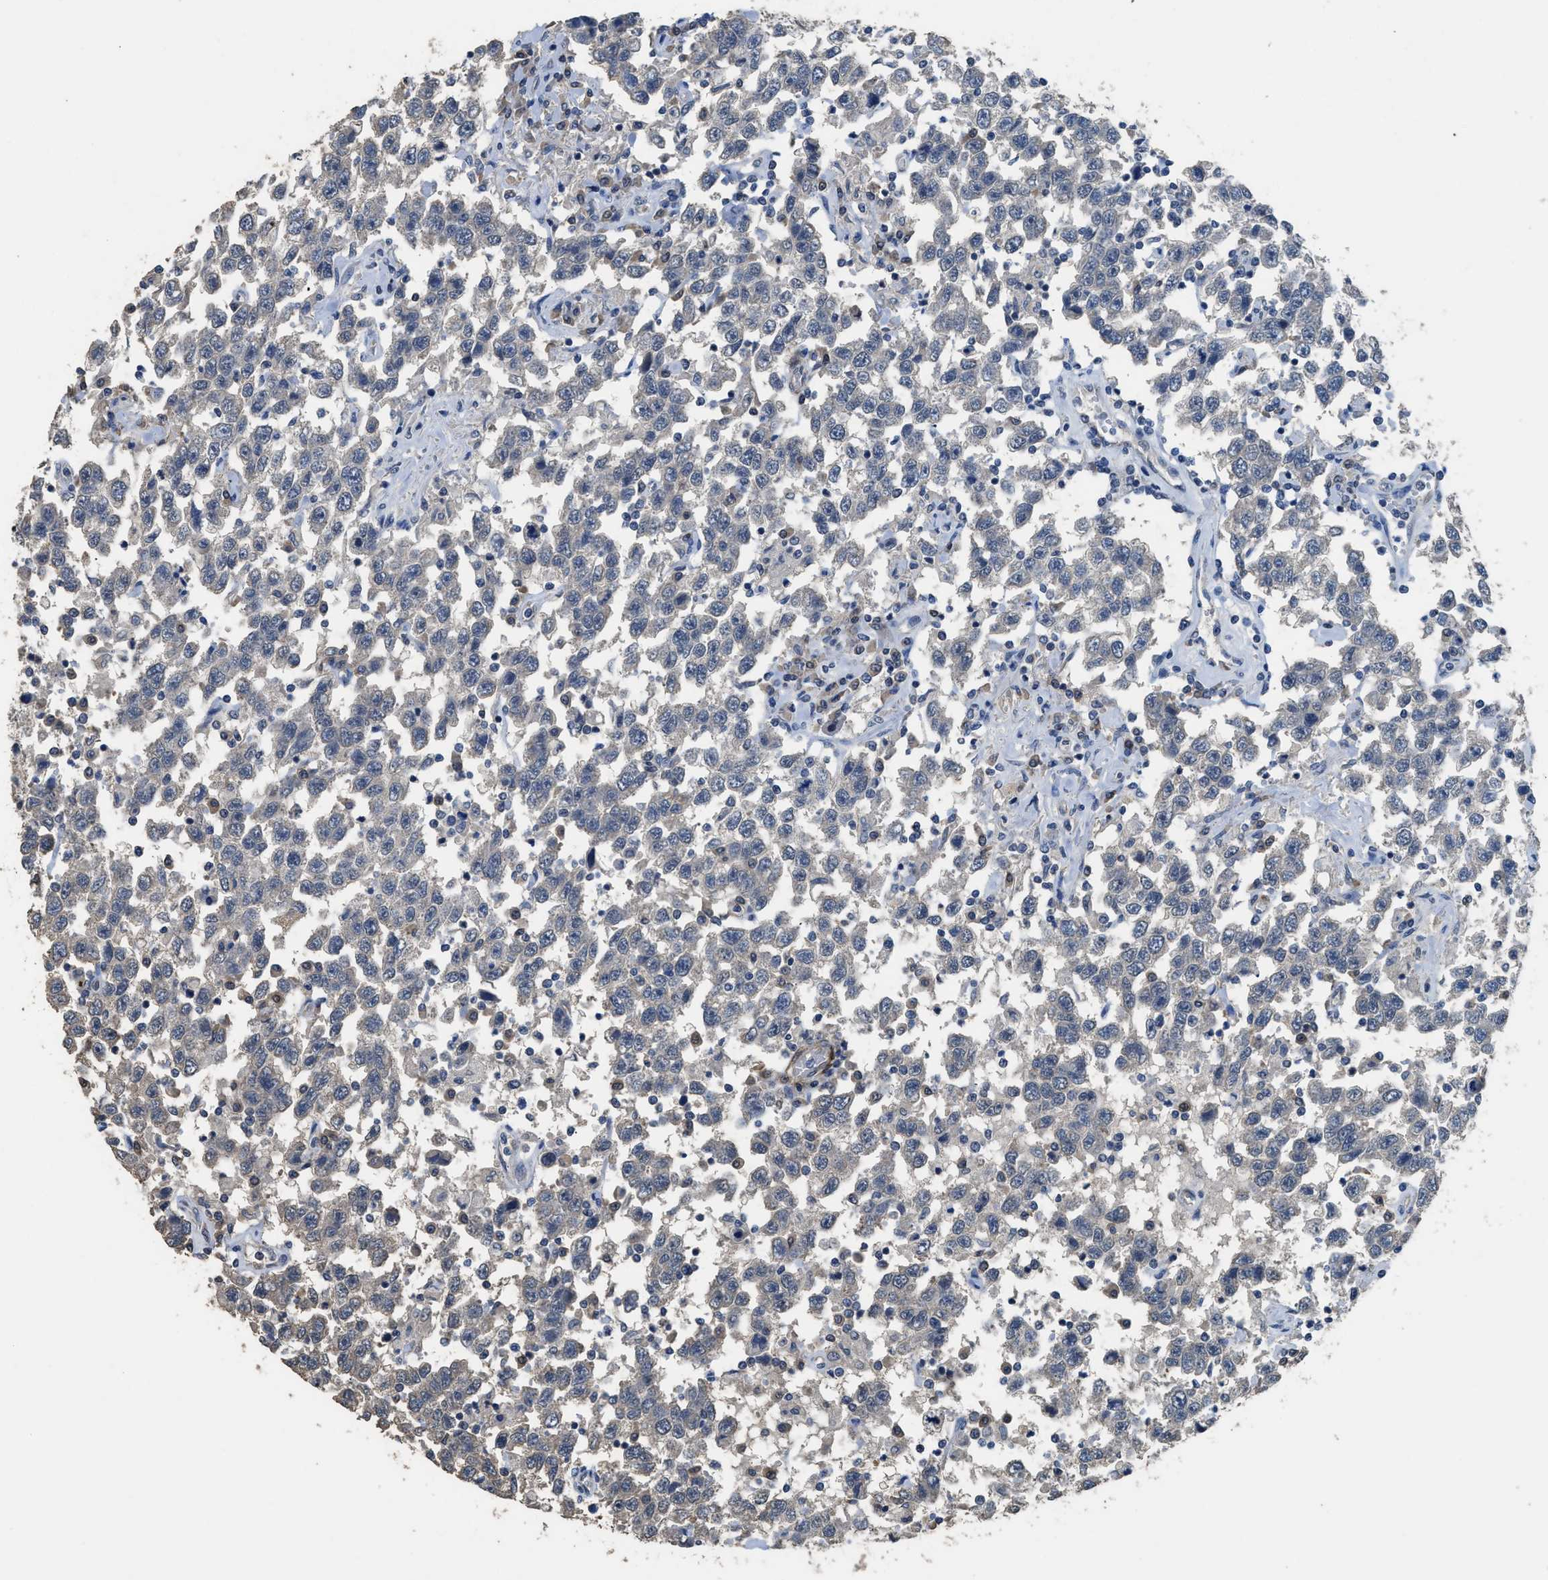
{"staining": {"intensity": "negative", "quantity": "none", "location": "none"}, "tissue": "testis cancer", "cell_type": "Tumor cells", "image_type": "cancer", "snomed": [{"axis": "morphology", "description": "Seminoma, NOS"}, {"axis": "topography", "description": "Testis"}], "caption": "Immunohistochemistry (IHC) micrograph of neoplastic tissue: human seminoma (testis) stained with DAB (3,3'-diaminobenzidine) shows no significant protein expression in tumor cells.", "gene": "SYNM", "patient": {"sex": "male", "age": 41}}